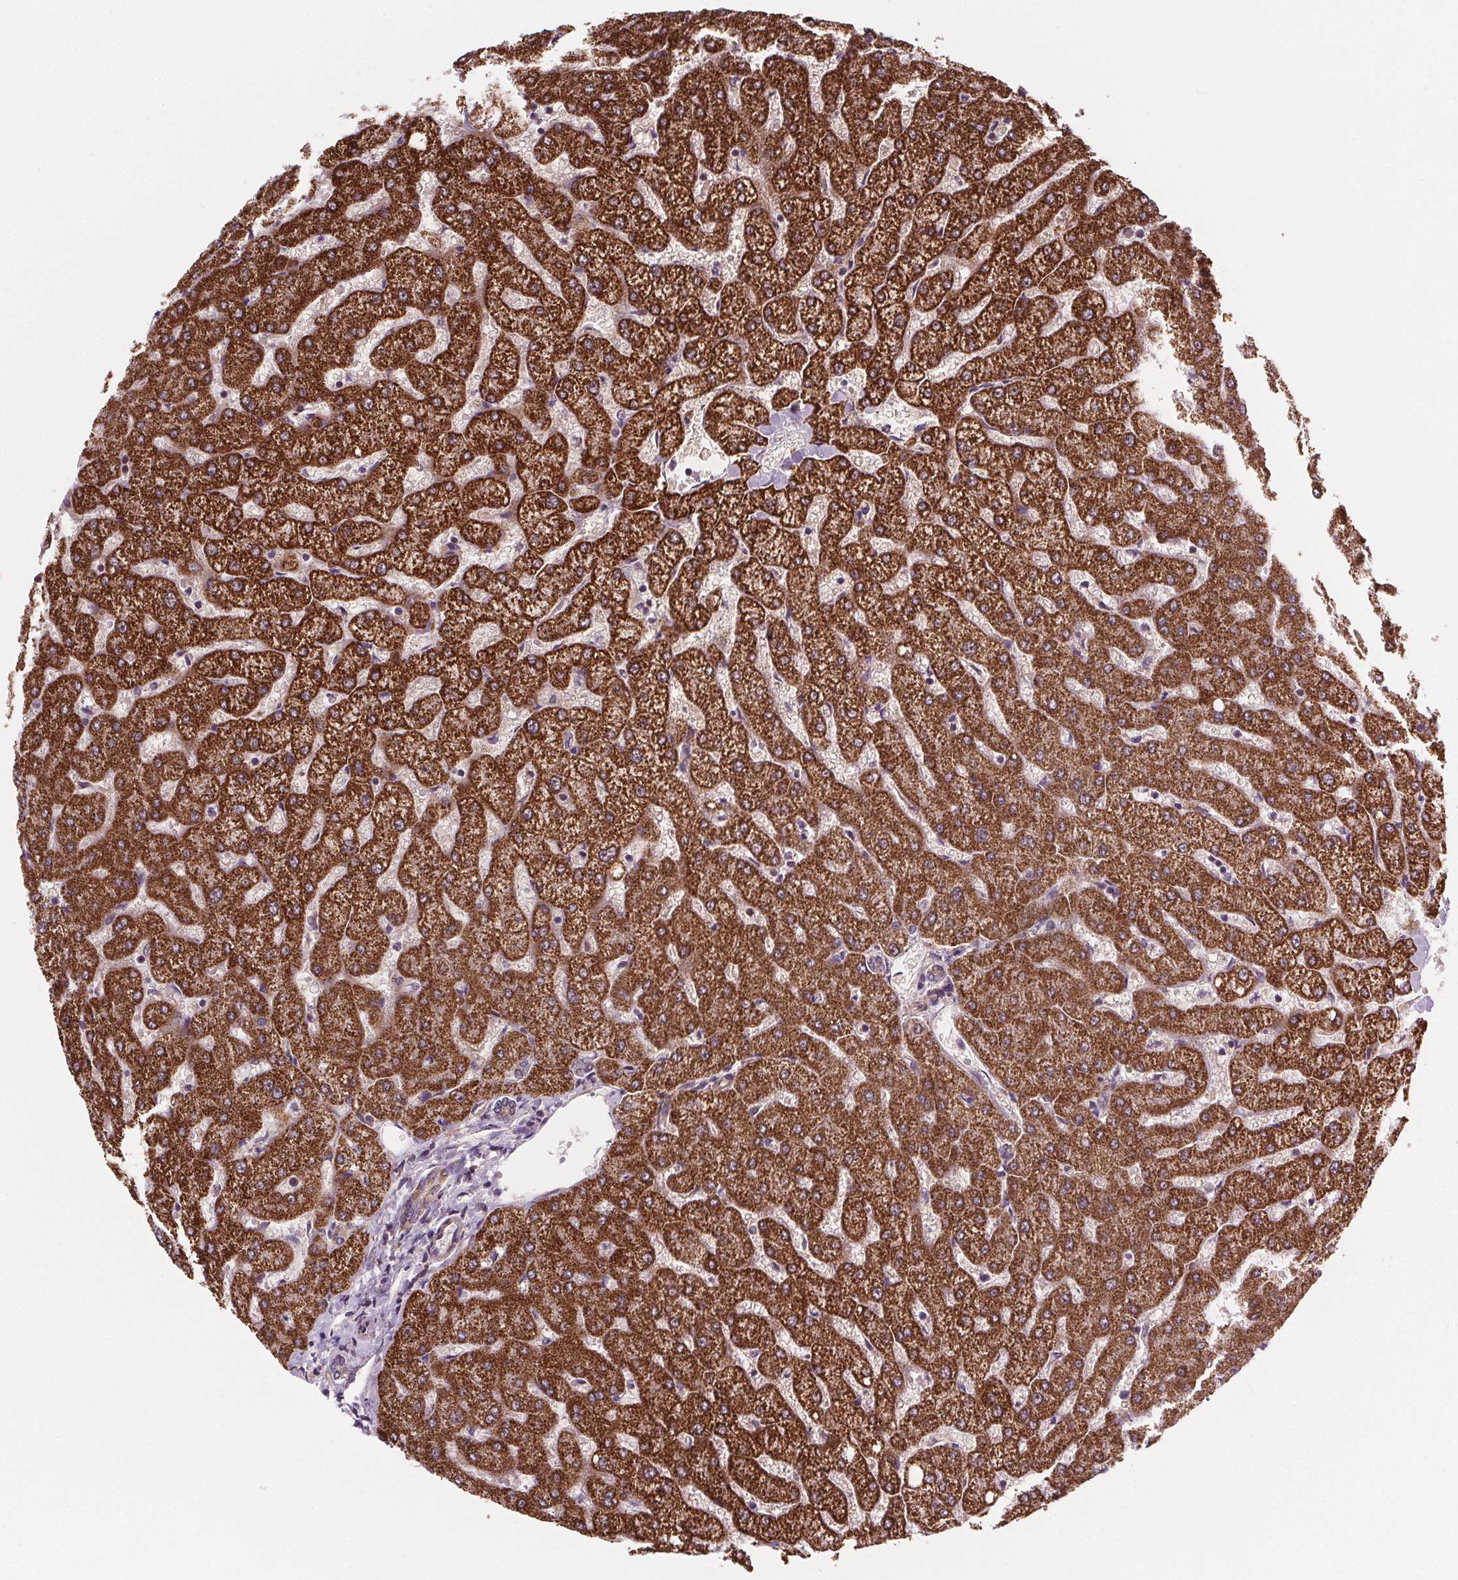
{"staining": {"intensity": "weak", "quantity": "25%-75%", "location": "cytoplasmic/membranous"}, "tissue": "liver", "cell_type": "Cholangiocytes", "image_type": "normal", "snomed": [{"axis": "morphology", "description": "Normal tissue, NOS"}, {"axis": "topography", "description": "Liver"}], "caption": "Immunohistochemical staining of normal human liver exhibits low levels of weak cytoplasmic/membranous positivity in approximately 25%-75% of cholangiocytes.", "gene": "GOLT1B", "patient": {"sex": "female", "age": 54}}